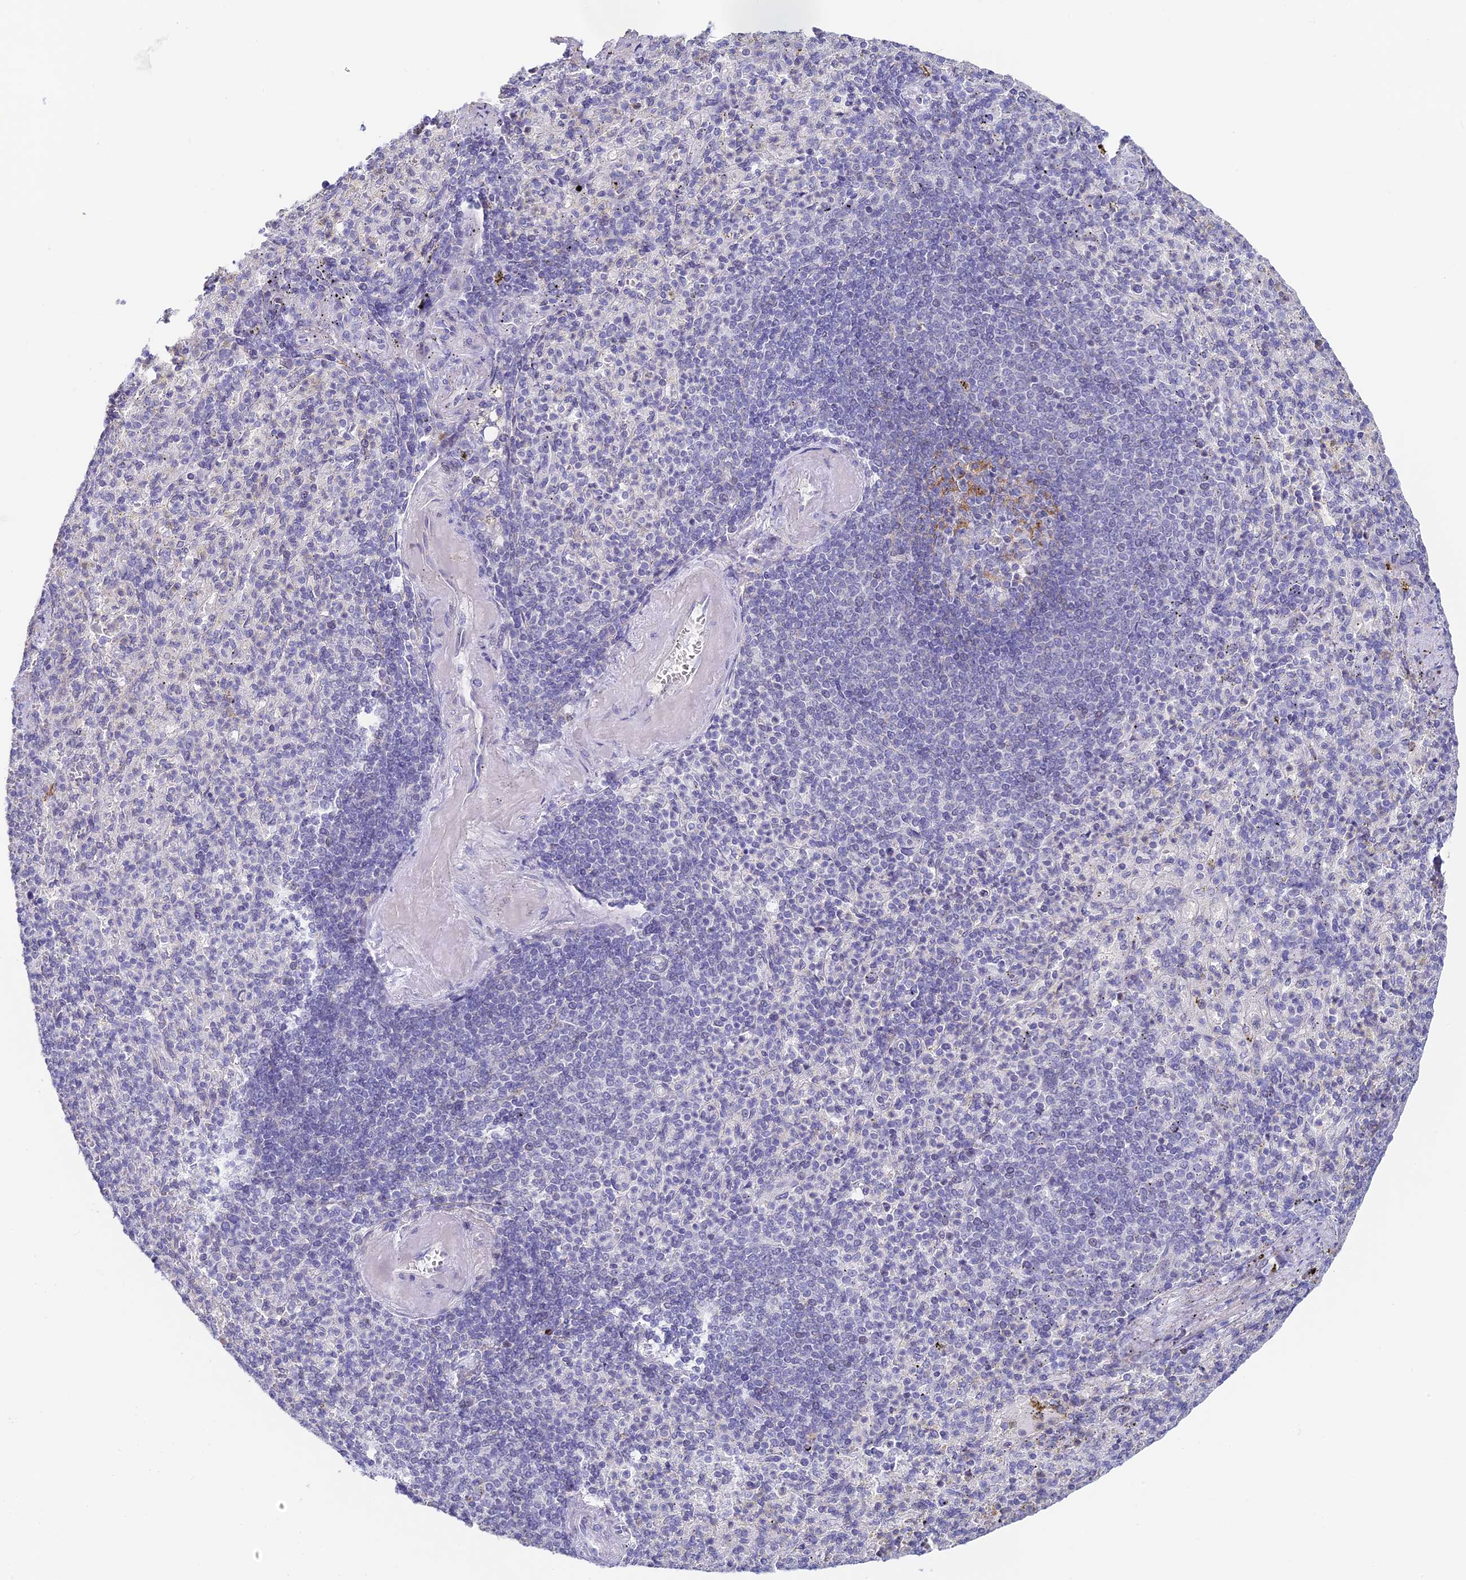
{"staining": {"intensity": "negative", "quantity": "none", "location": "none"}, "tissue": "spleen", "cell_type": "Cells in red pulp", "image_type": "normal", "snomed": [{"axis": "morphology", "description": "Normal tissue, NOS"}, {"axis": "topography", "description": "Spleen"}], "caption": "Immunohistochemical staining of benign human spleen exhibits no significant staining in cells in red pulp. (Brightfield microscopy of DAB (3,3'-diaminobenzidine) IHC at high magnification).", "gene": "GJA1", "patient": {"sex": "female", "age": 74}}